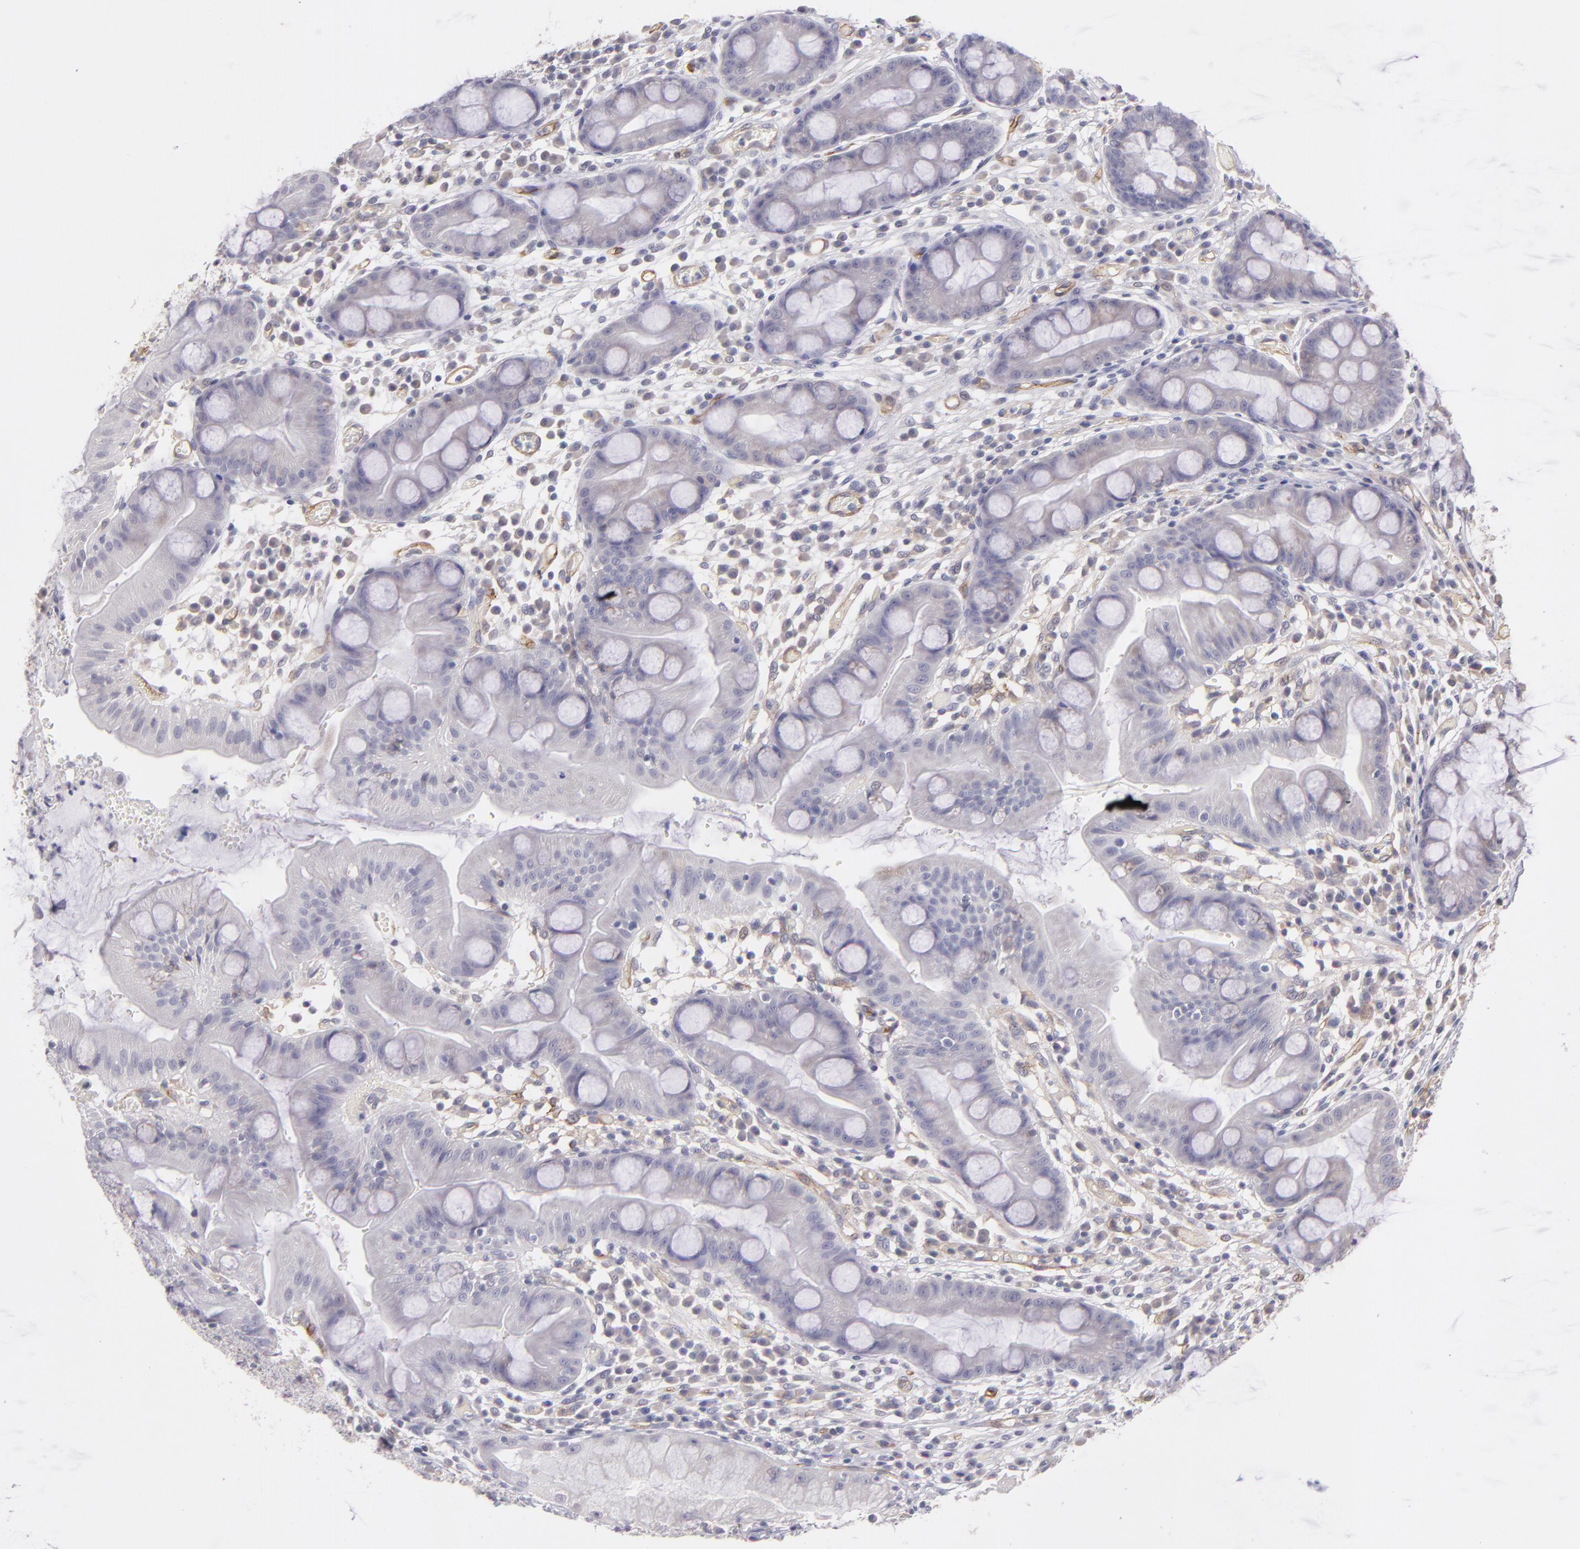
{"staining": {"intensity": "moderate", "quantity": "25%-75%", "location": "cytoplasmic/membranous"}, "tissue": "stomach", "cell_type": "Glandular cells", "image_type": "normal", "snomed": [{"axis": "morphology", "description": "Normal tissue, NOS"}, {"axis": "morphology", "description": "Inflammation, NOS"}, {"axis": "topography", "description": "Stomach, lower"}], "caption": "Approximately 25%-75% of glandular cells in benign human stomach demonstrate moderate cytoplasmic/membranous protein expression as visualized by brown immunohistochemical staining.", "gene": "THBD", "patient": {"sex": "male", "age": 59}}